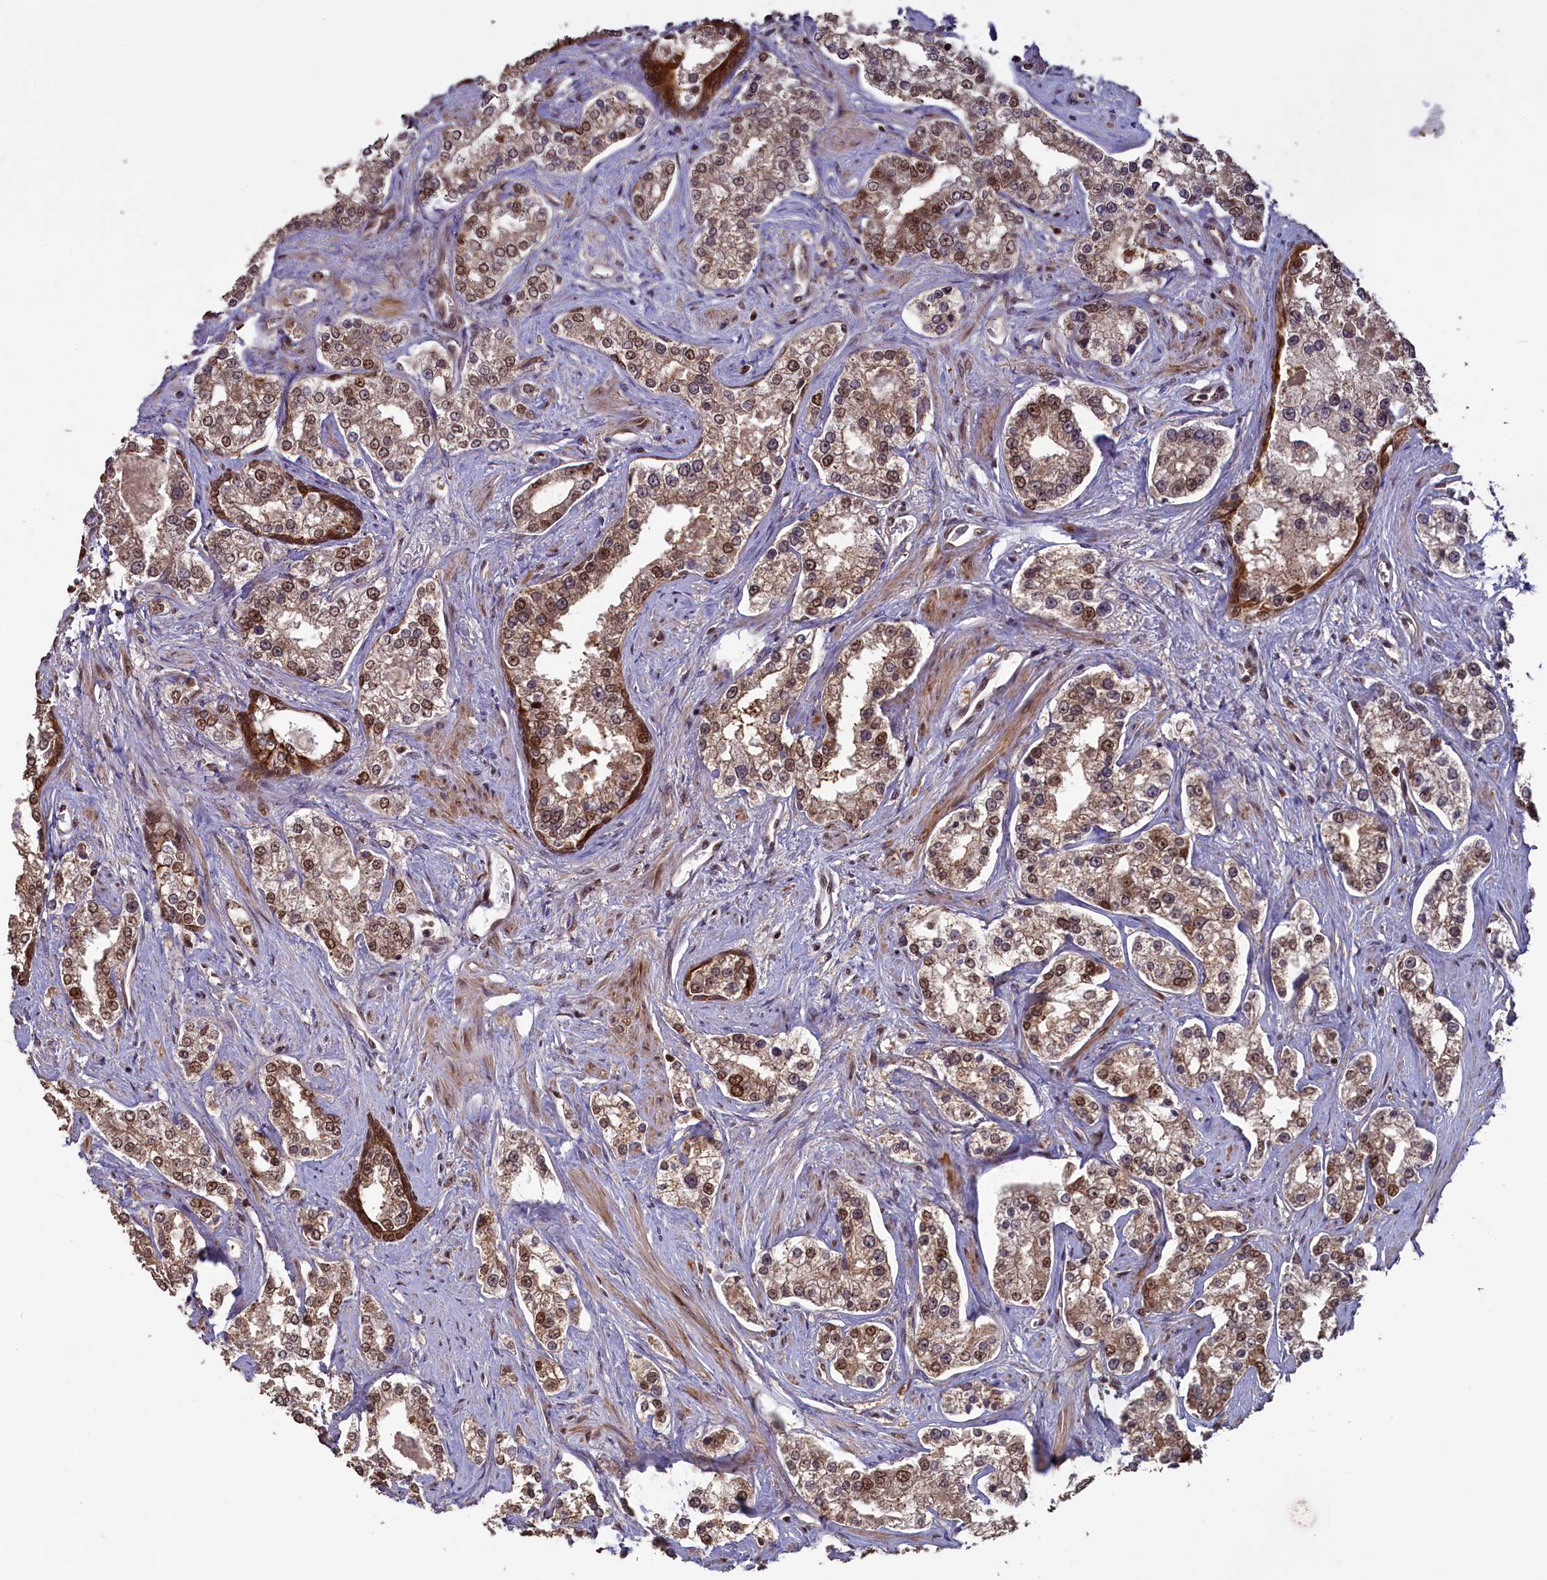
{"staining": {"intensity": "moderate", "quantity": ">75%", "location": "nuclear"}, "tissue": "prostate cancer", "cell_type": "Tumor cells", "image_type": "cancer", "snomed": [{"axis": "morphology", "description": "Normal tissue, NOS"}, {"axis": "morphology", "description": "Adenocarcinoma, High grade"}, {"axis": "topography", "description": "Prostate"}], "caption": "There is medium levels of moderate nuclear staining in tumor cells of prostate adenocarcinoma (high-grade), as demonstrated by immunohistochemical staining (brown color).", "gene": "NAE1", "patient": {"sex": "male", "age": 83}}